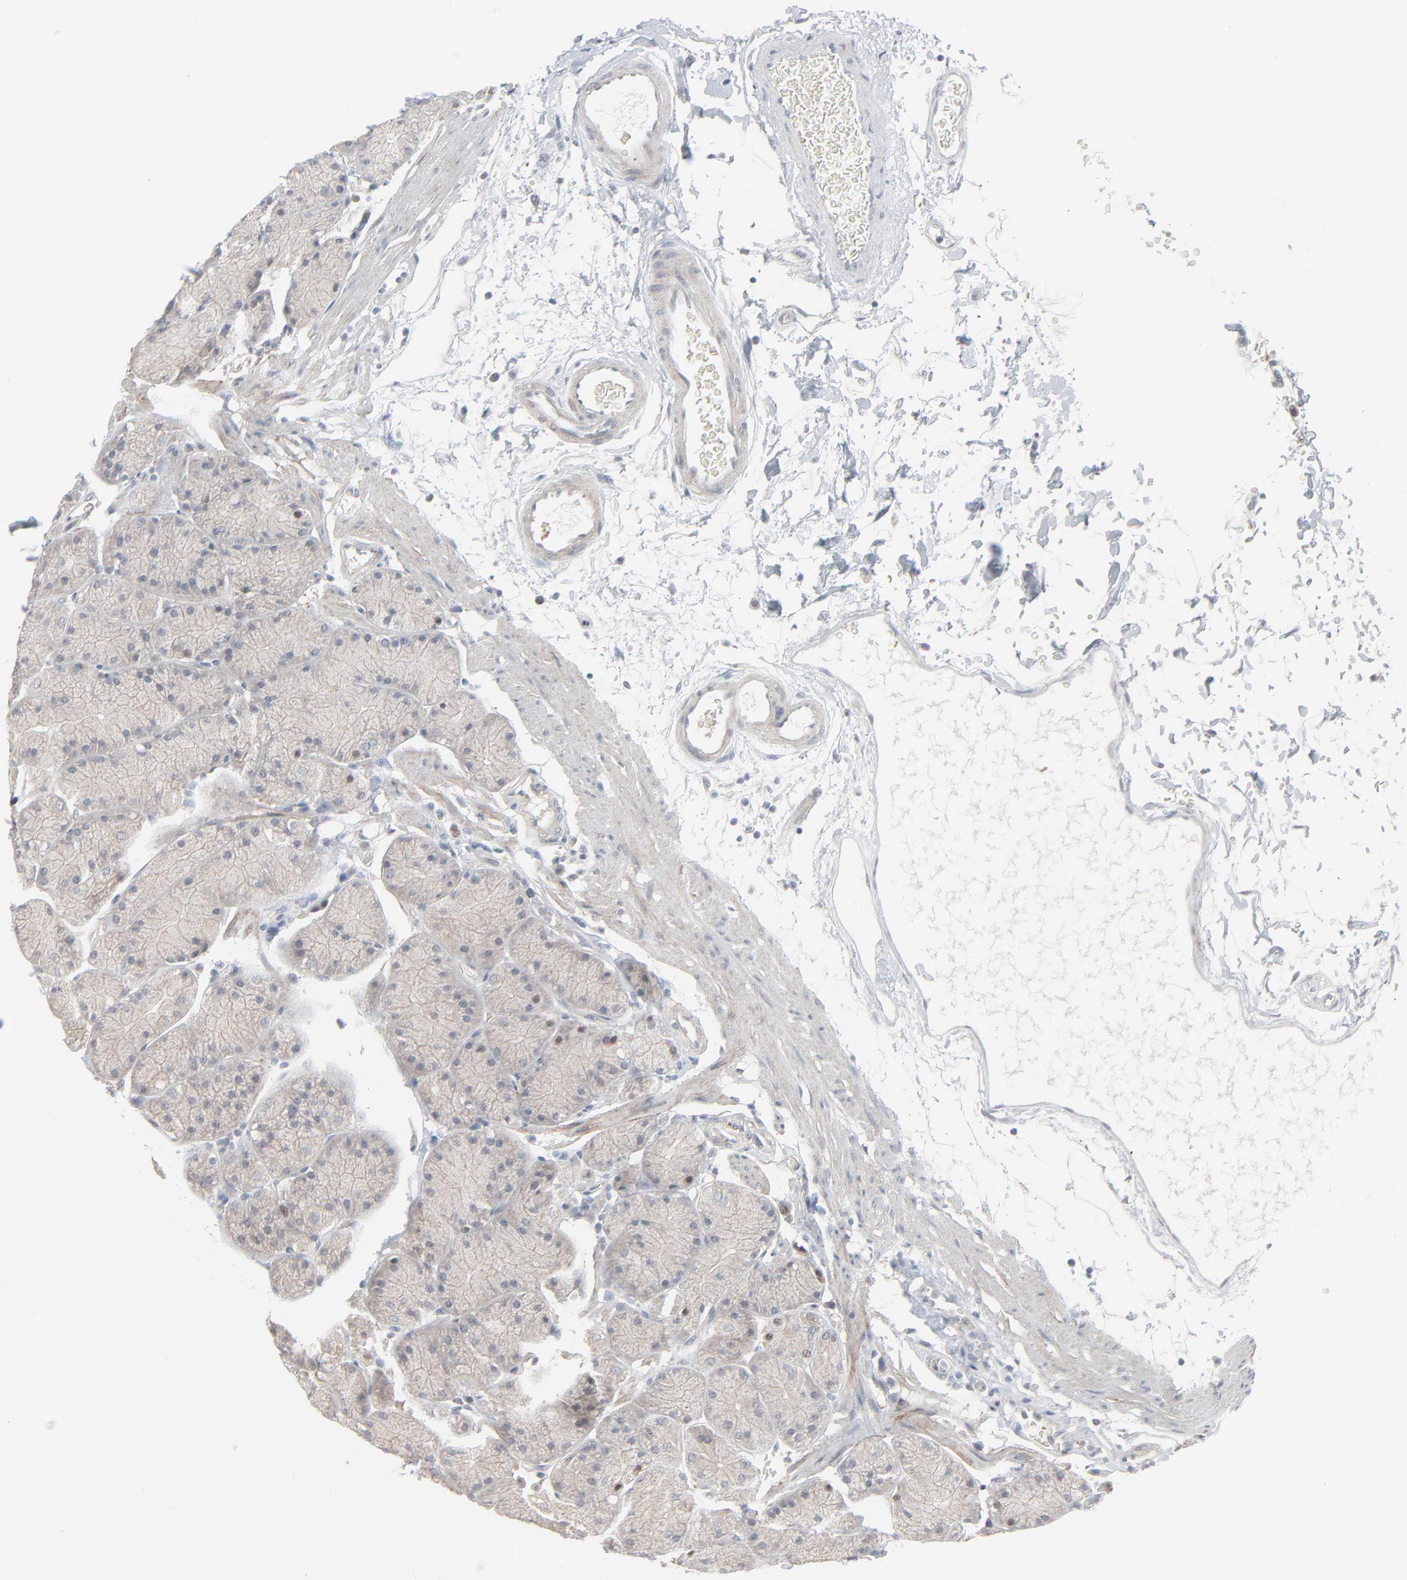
{"staining": {"intensity": "negative", "quantity": "none", "location": "none"}, "tissue": "stomach", "cell_type": "Glandular cells", "image_type": "normal", "snomed": [{"axis": "morphology", "description": "Normal tissue, NOS"}, {"axis": "topography", "description": "Stomach, upper"}, {"axis": "topography", "description": "Stomach"}], "caption": "IHC image of normal human stomach stained for a protein (brown), which displays no staining in glandular cells. (DAB immunohistochemistry visualized using brightfield microscopy, high magnification).", "gene": "NEUROD1", "patient": {"sex": "male", "age": 76}}